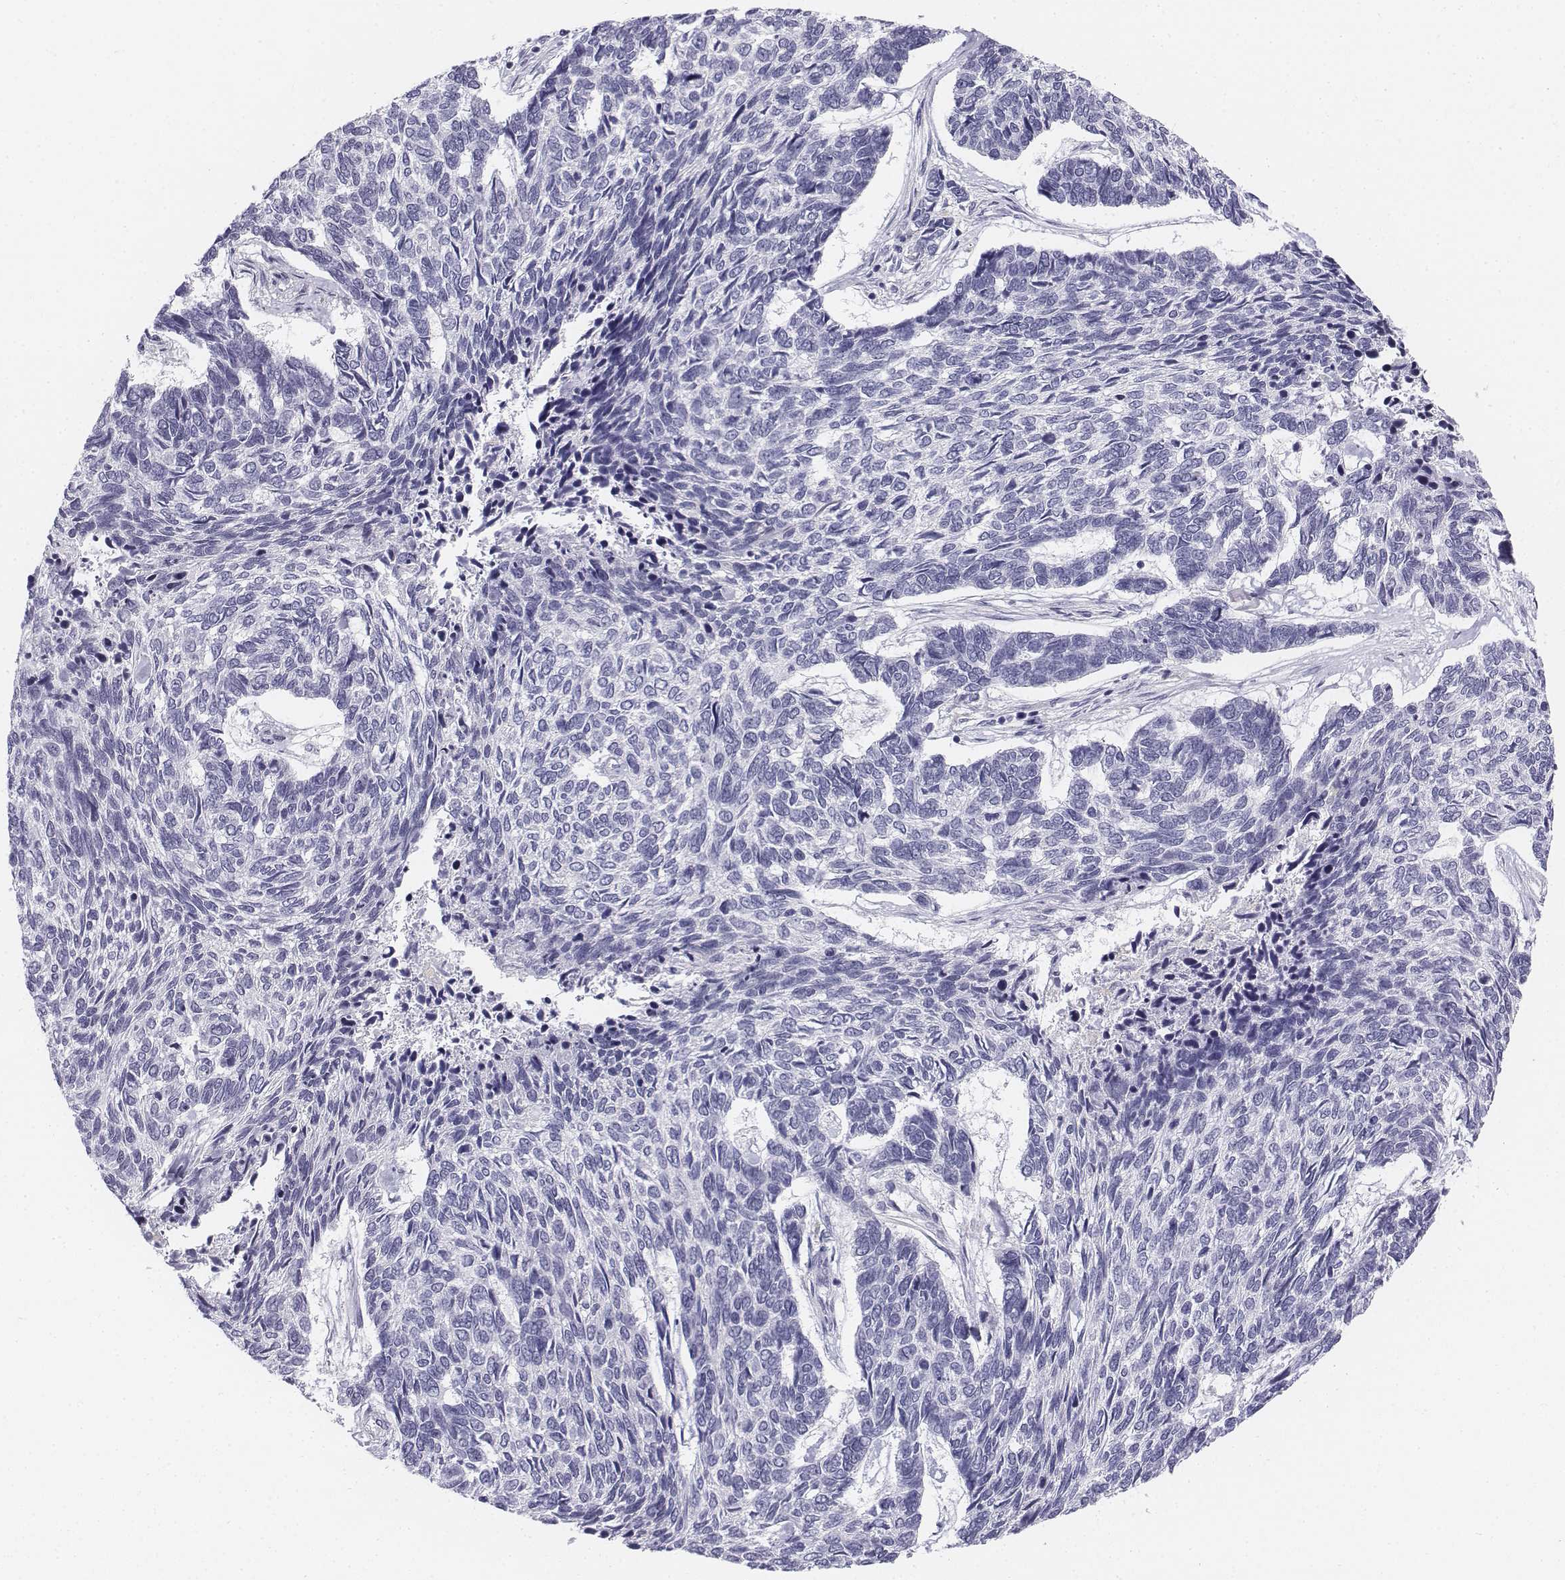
{"staining": {"intensity": "negative", "quantity": "none", "location": "none"}, "tissue": "skin cancer", "cell_type": "Tumor cells", "image_type": "cancer", "snomed": [{"axis": "morphology", "description": "Basal cell carcinoma"}, {"axis": "topography", "description": "Skin"}], "caption": "Immunohistochemistry histopathology image of neoplastic tissue: skin cancer (basal cell carcinoma) stained with DAB (3,3'-diaminobenzidine) displays no significant protein staining in tumor cells.", "gene": "TH", "patient": {"sex": "female", "age": 65}}